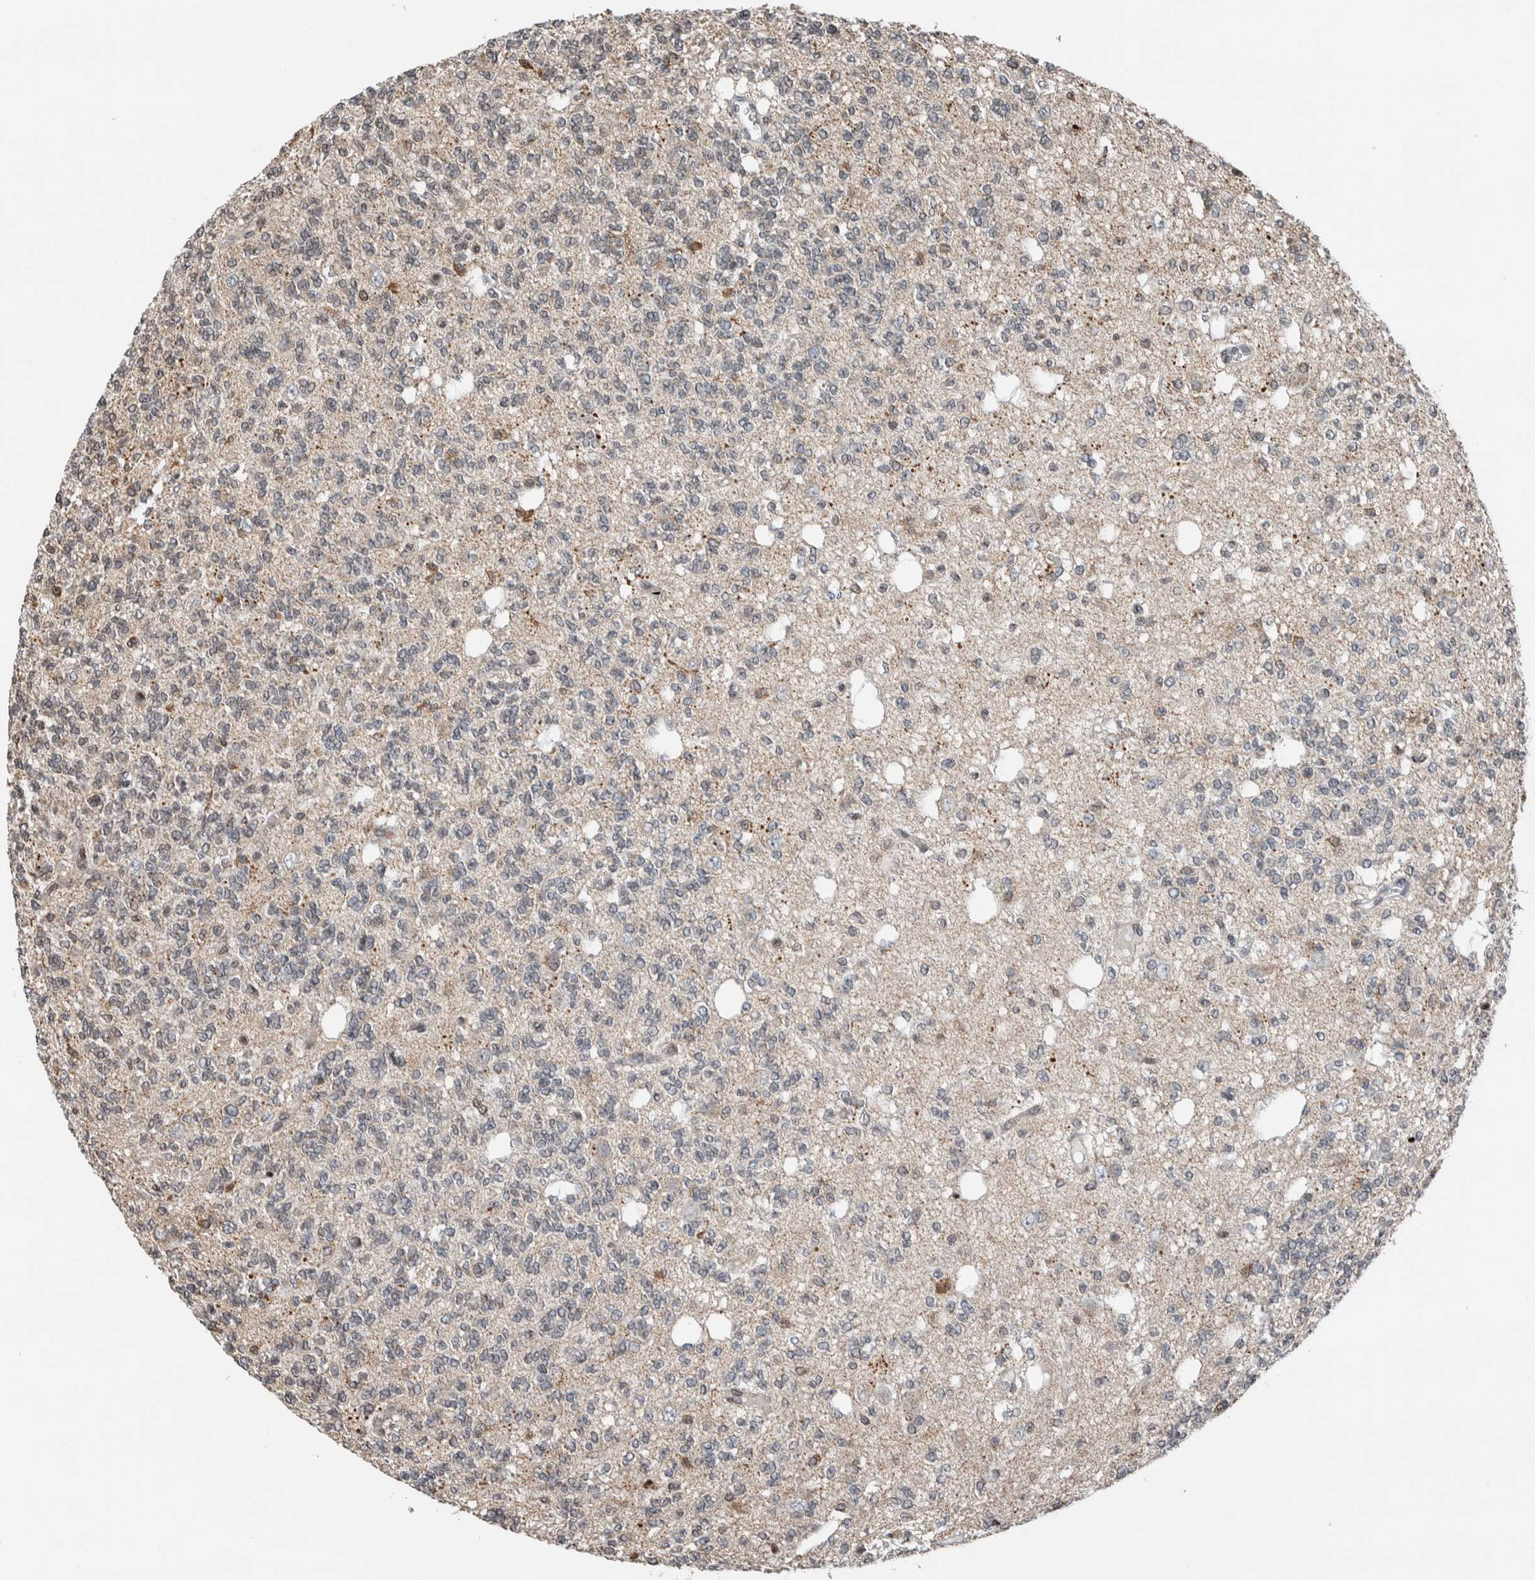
{"staining": {"intensity": "weak", "quantity": "<25%", "location": "cytoplasmic/membranous"}, "tissue": "glioma", "cell_type": "Tumor cells", "image_type": "cancer", "snomed": [{"axis": "morphology", "description": "Glioma, malignant, Low grade"}, {"axis": "topography", "description": "Brain"}], "caption": "Malignant glioma (low-grade) stained for a protein using immunohistochemistry displays no staining tumor cells.", "gene": "NPLOC4", "patient": {"sex": "male", "age": 38}}